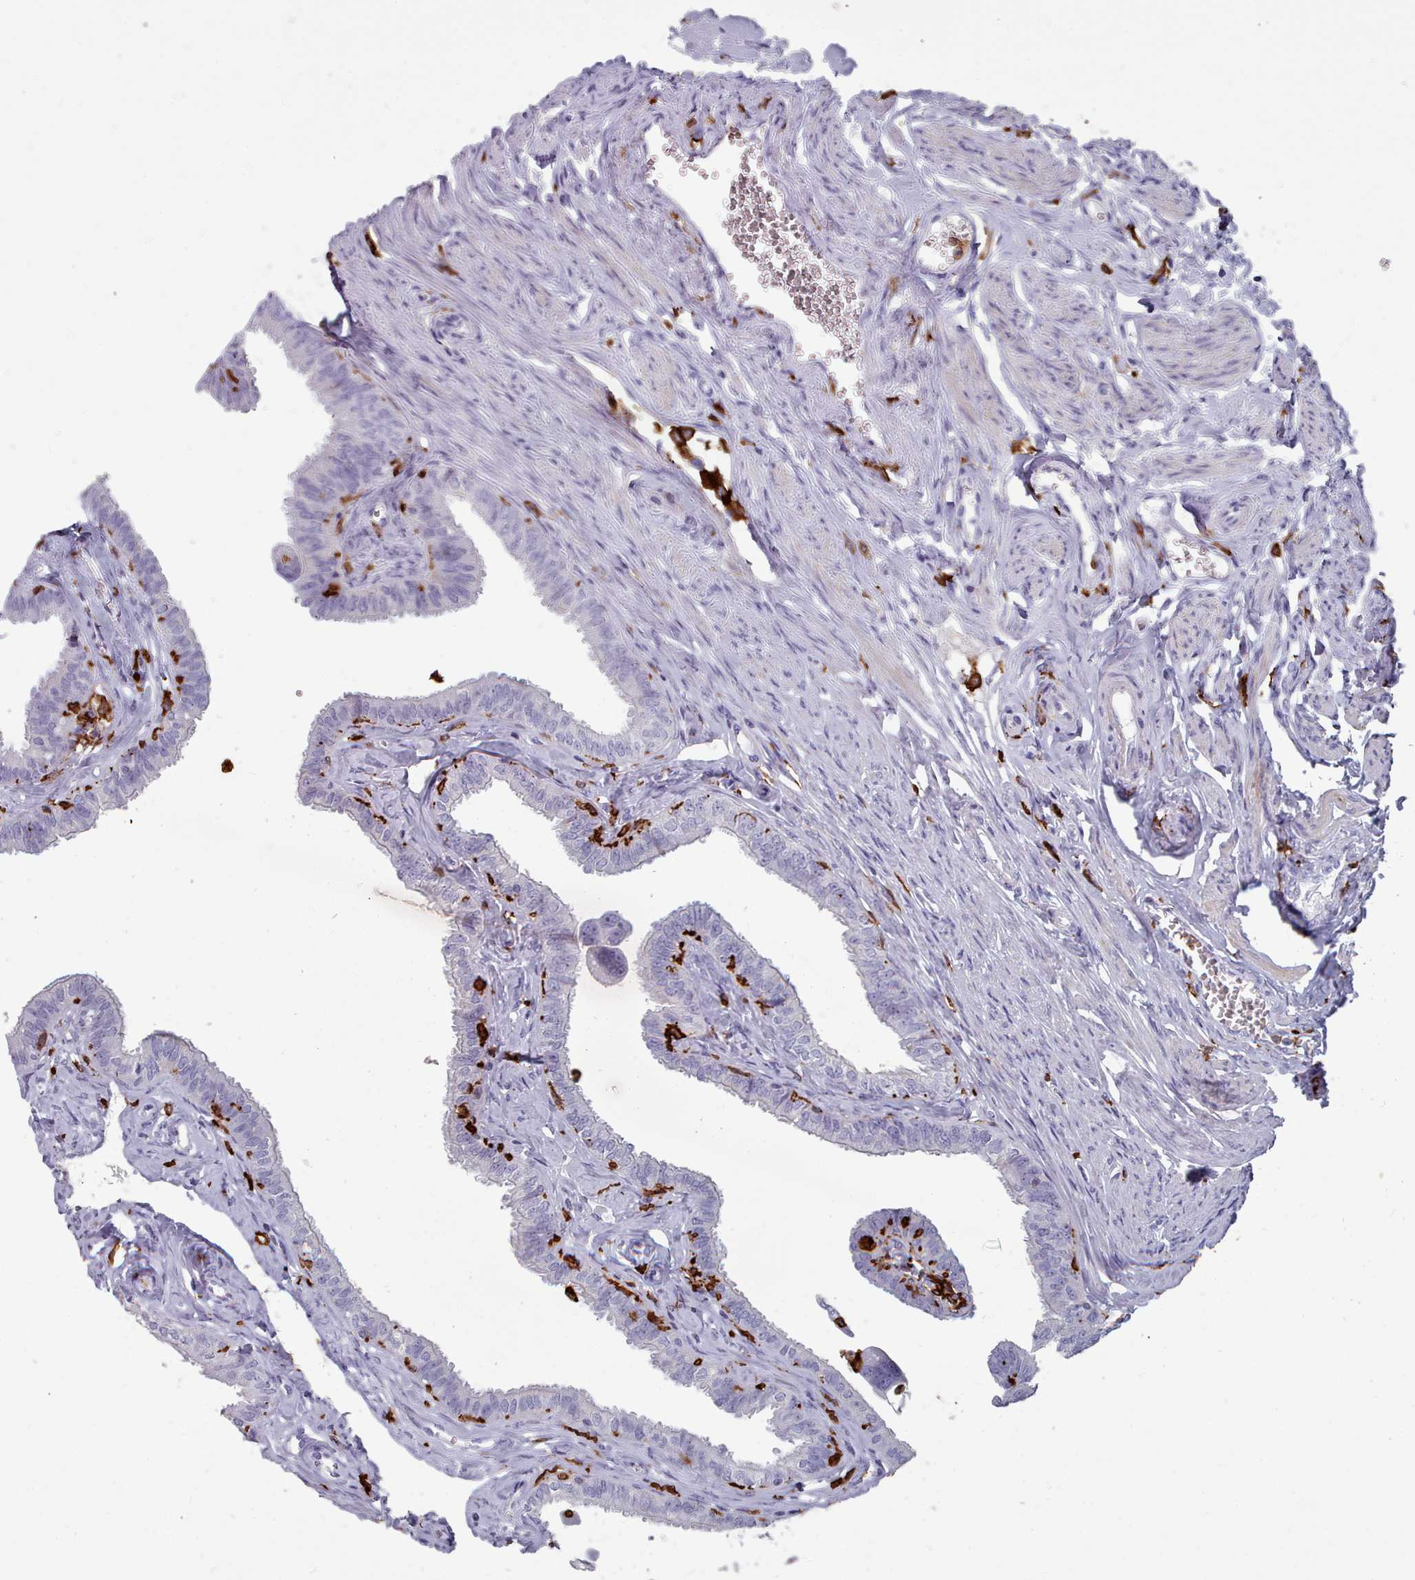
{"staining": {"intensity": "negative", "quantity": "none", "location": "none"}, "tissue": "fallopian tube", "cell_type": "Glandular cells", "image_type": "normal", "snomed": [{"axis": "morphology", "description": "Normal tissue, NOS"}, {"axis": "morphology", "description": "Carcinoma, NOS"}, {"axis": "topography", "description": "Fallopian tube"}, {"axis": "topography", "description": "Ovary"}], "caption": "Glandular cells show no significant staining in benign fallopian tube. The staining was performed using DAB to visualize the protein expression in brown, while the nuclei were stained in blue with hematoxylin (Magnification: 20x).", "gene": "AIF1", "patient": {"sex": "female", "age": 59}}